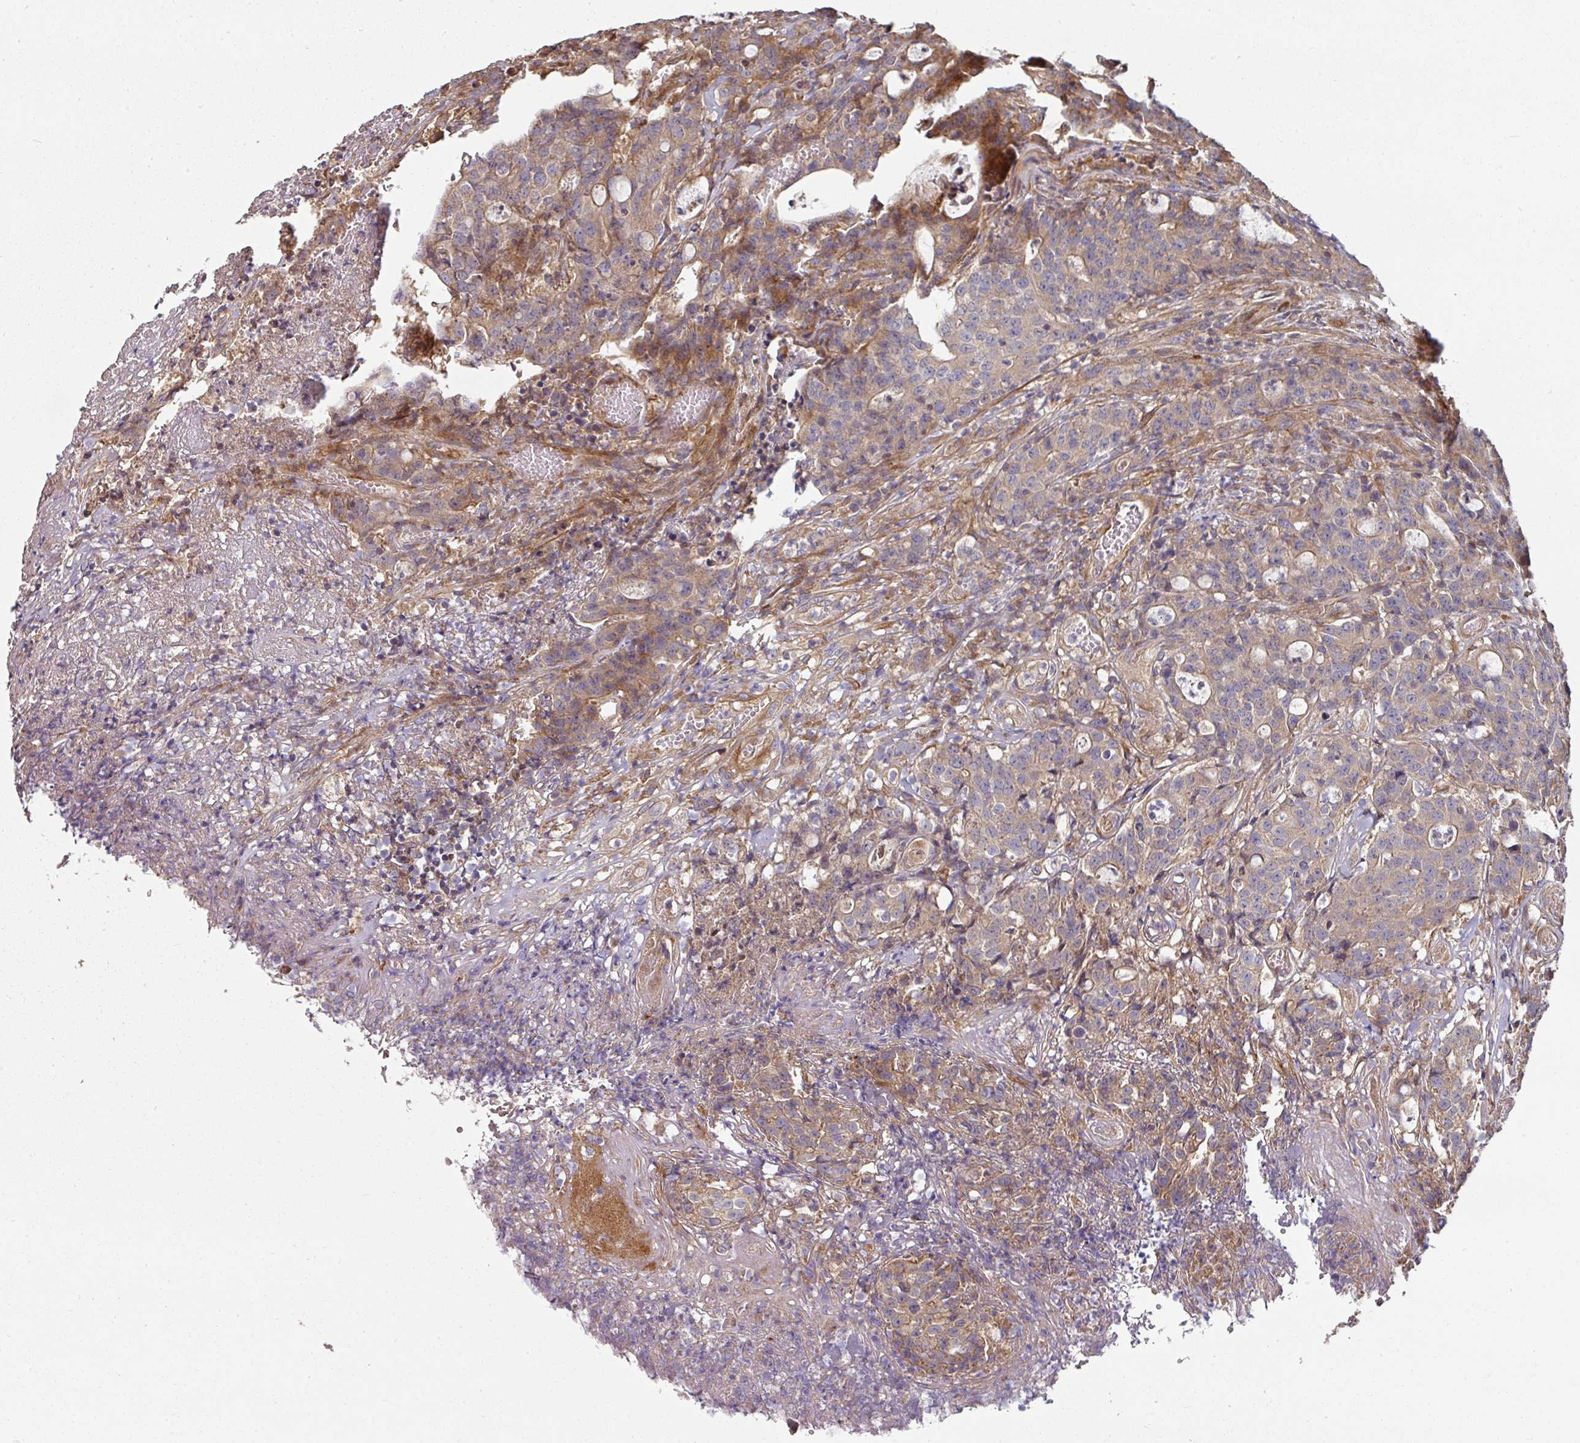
{"staining": {"intensity": "moderate", "quantity": "25%-75%", "location": "cytoplasmic/membranous"}, "tissue": "colorectal cancer", "cell_type": "Tumor cells", "image_type": "cancer", "snomed": [{"axis": "morphology", "description": "Adenocarcinoma, NOS"}, {"axis": "topography", "description": "Colon"}], "caption": "Moderate cytoplasmic/membranous protein expression is identified in approximately 25%-75% of tumor cells in colorectal cancer.", "gene": "SIK1", "patient": {"sex": "male", "age": 83}}